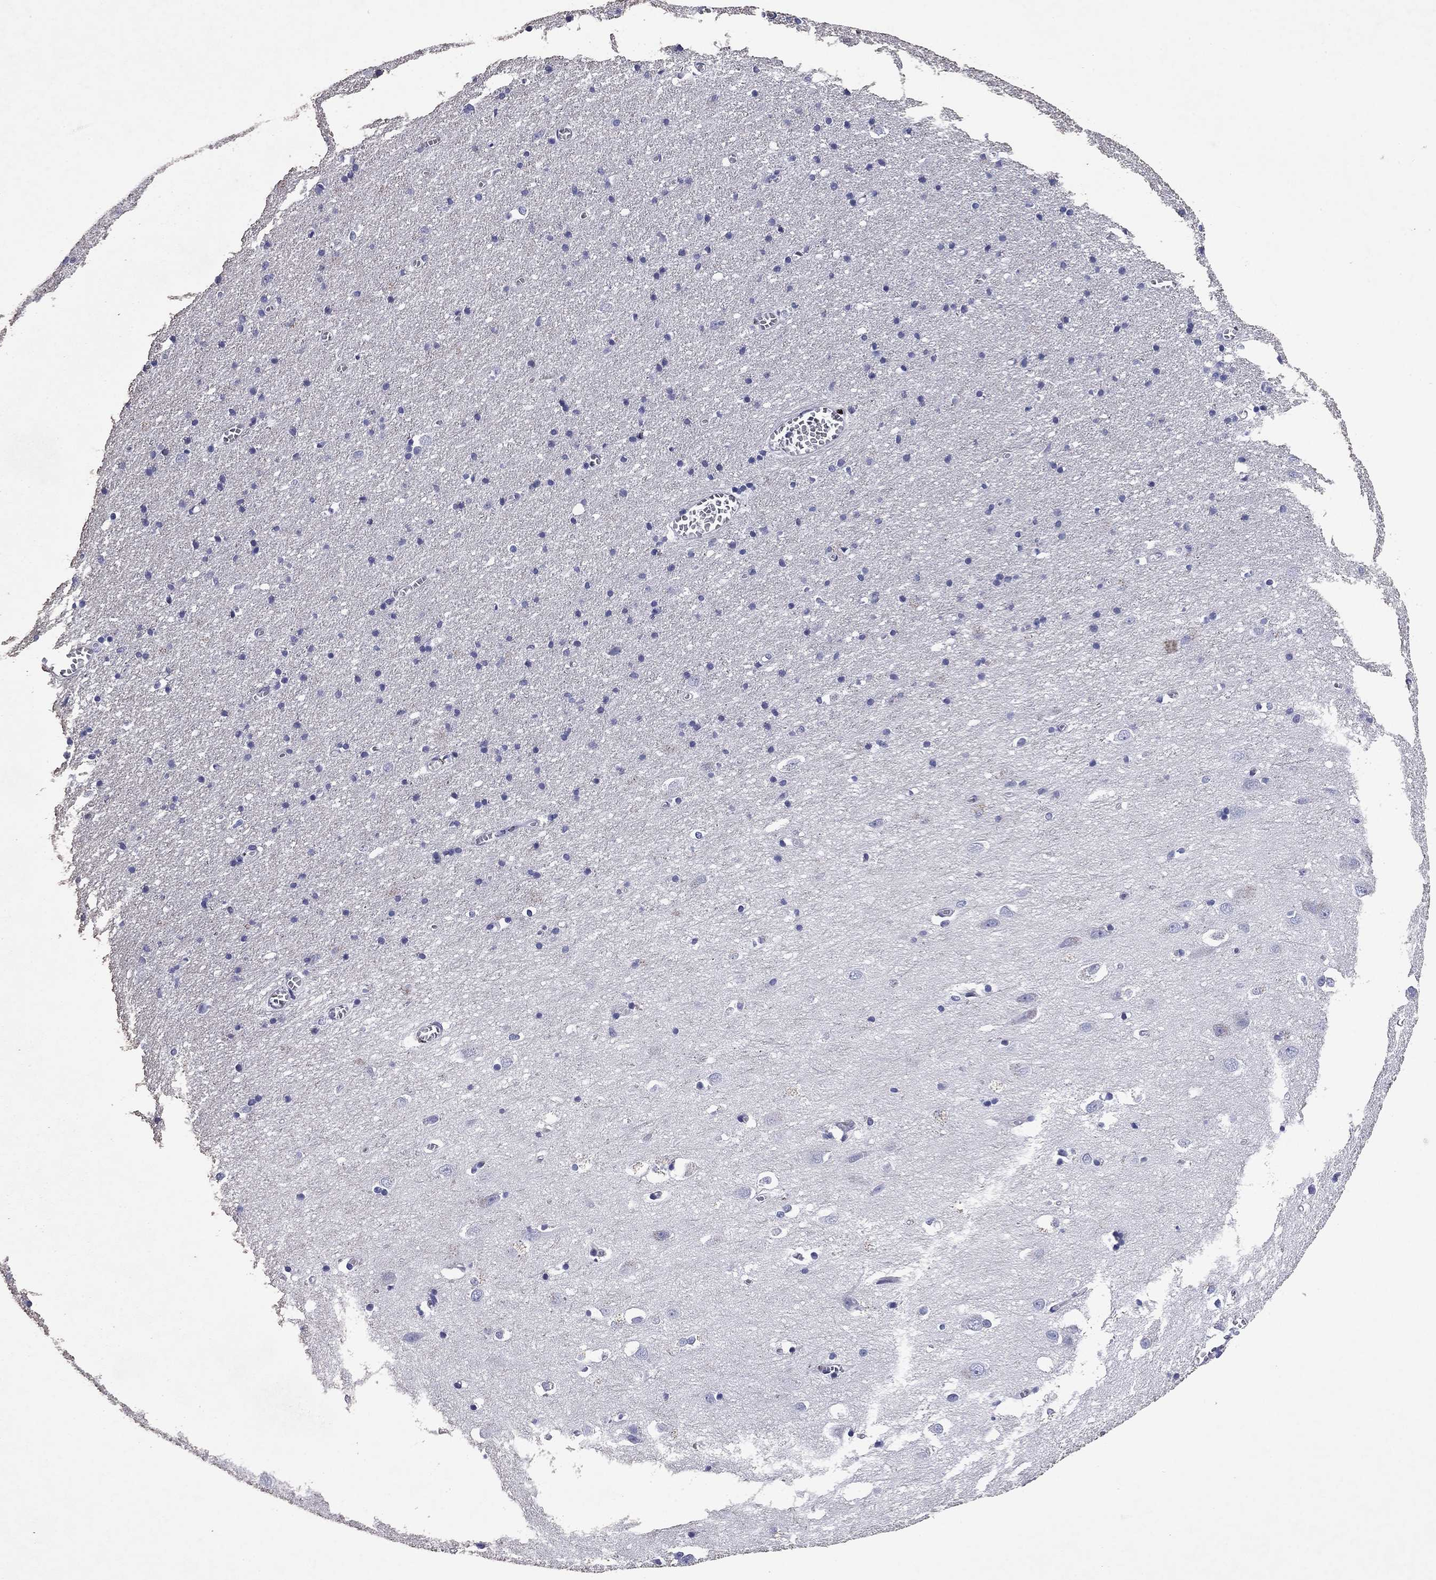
{"staining": {"intensity": "negative", "quantity": "none", "location": "none"}, "tissue": "cerebral cortex", "cell_type": "Endothelial cells", "image_type": "normal", "snomed": [{"axis": "morphology", "description": "Normal tissue, NOS"}, {"axis": "topography", "description": "Cerebral cortex"}], "caption": "Endothelial cells show no significant expression in benign cerebral cortex. The staining is performed using DAB brown chromogen with nuclei counter-stained in using hematoxylin.", "gene": "GZMK", "patient": {"sex": "male", "age": 70}}